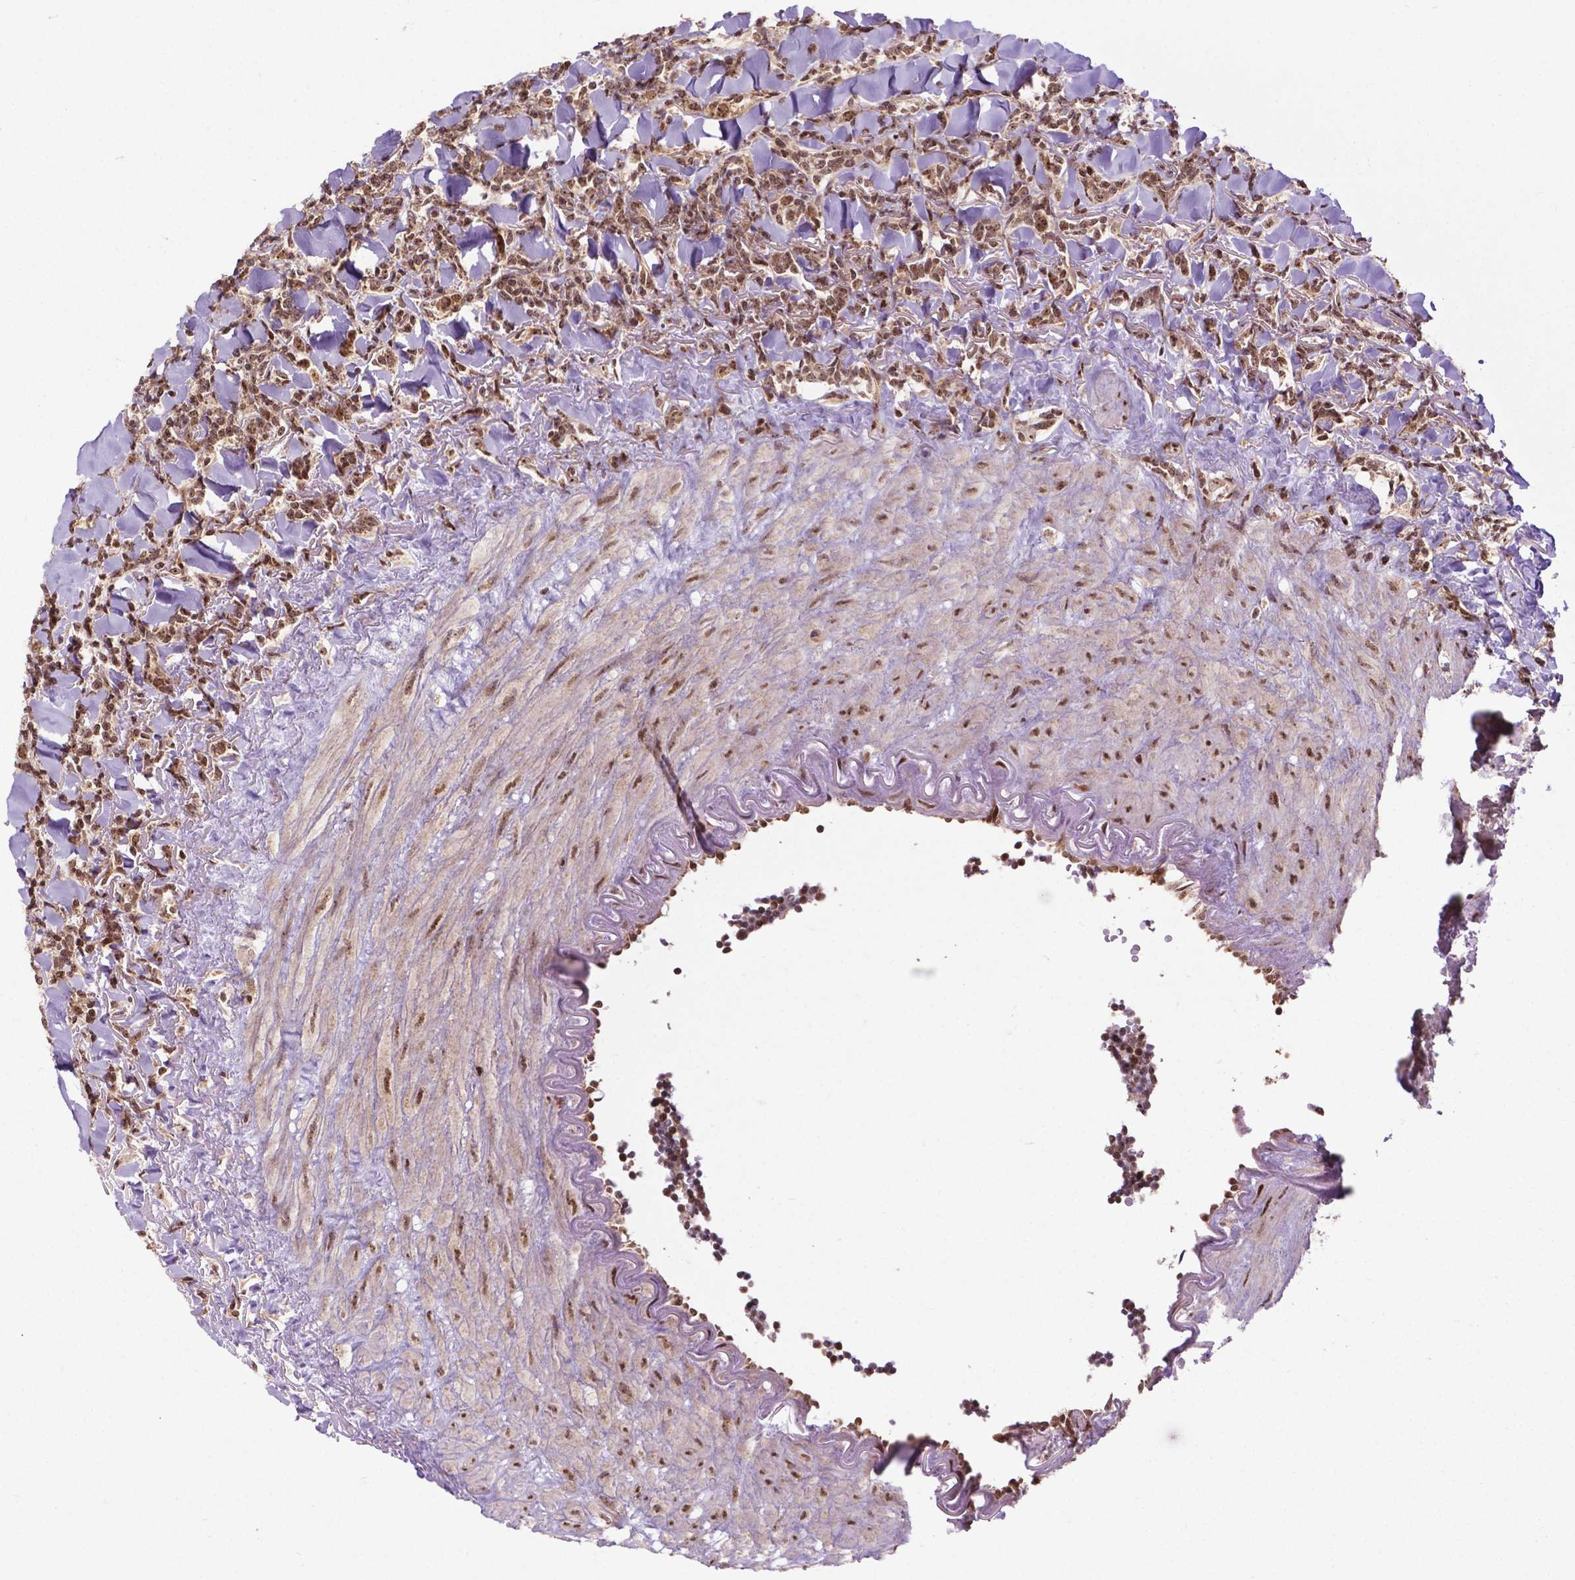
{"staining": {"intensity": "moderate", "quantity": ">75%", "location": "nuclear"}, "tissue": "lymphoma", "cell_type": "Tumor cells", "image_type": "cancer", "snomed": [{"axis": "morphology", "description": "Malignant lymphoma, non-Hodgkin's type, Low grade"}, {"axis": "topography", "description": "Lymph node"}], "caption": "There is medium levels of moderate nuclear expression in tumor cells of malignant lymphoma, non-Hodgkin's type (low-grade), as demonstrated by immunohistochemical staining (brown color).", "gene": "CSNK2A1", "patient": {"sex": "female", "age": 56}}